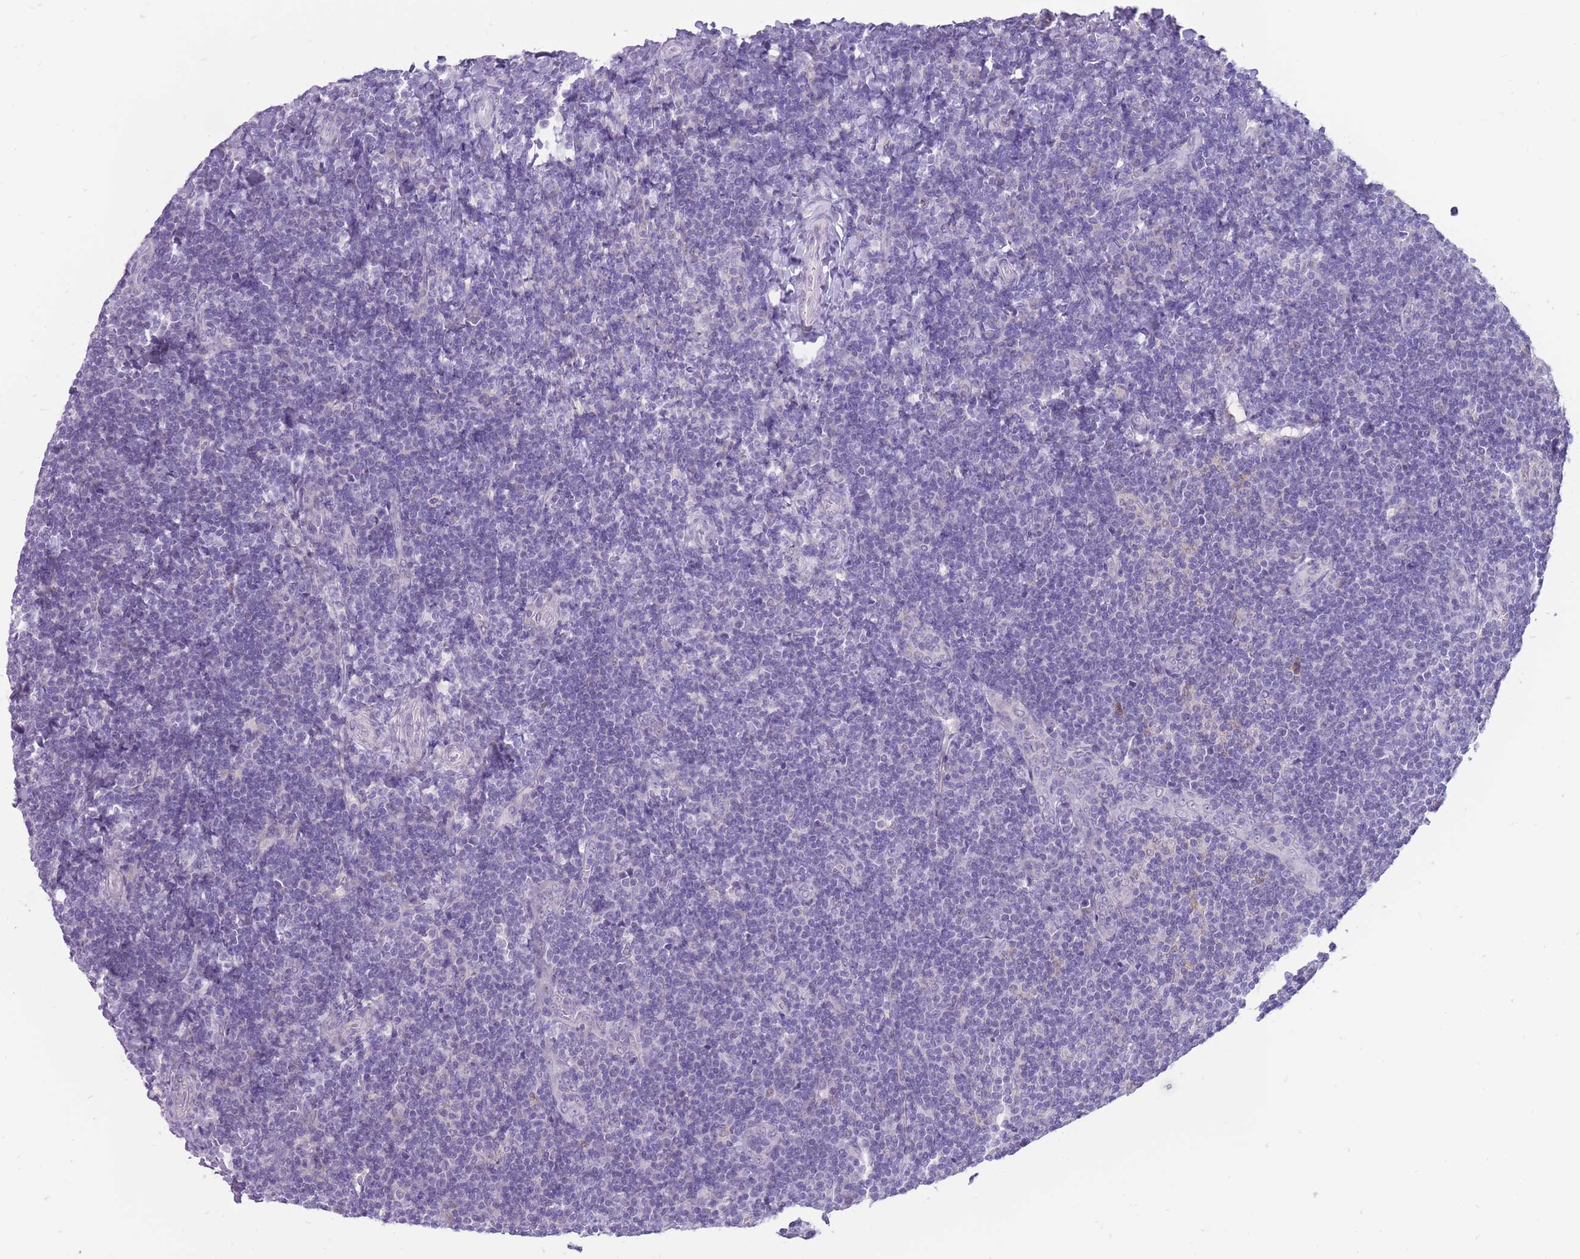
{"staining": {"intensity": "negative", "quantity": "none", "location": "none"}, "tissue": "tonsil", "cell_type": "Germinal center cells", "image_type": "normal", "snomed": [{"axis": "morphology", "description": "Normal tissue, NOS"}, {"axis": "topography", "description": "Tonsil"}], "caption": "This is a photomicrograph of immunohistochemistry (IHC) staining of unremarkable tonsil, which shows no staining in germinal center cells. The staining is performed using DAB brown chromogen with nuclei counter-stained in using hematoxylin.", "gene": "ERICH4", "patient": {"sex": "male", "age": 17}}